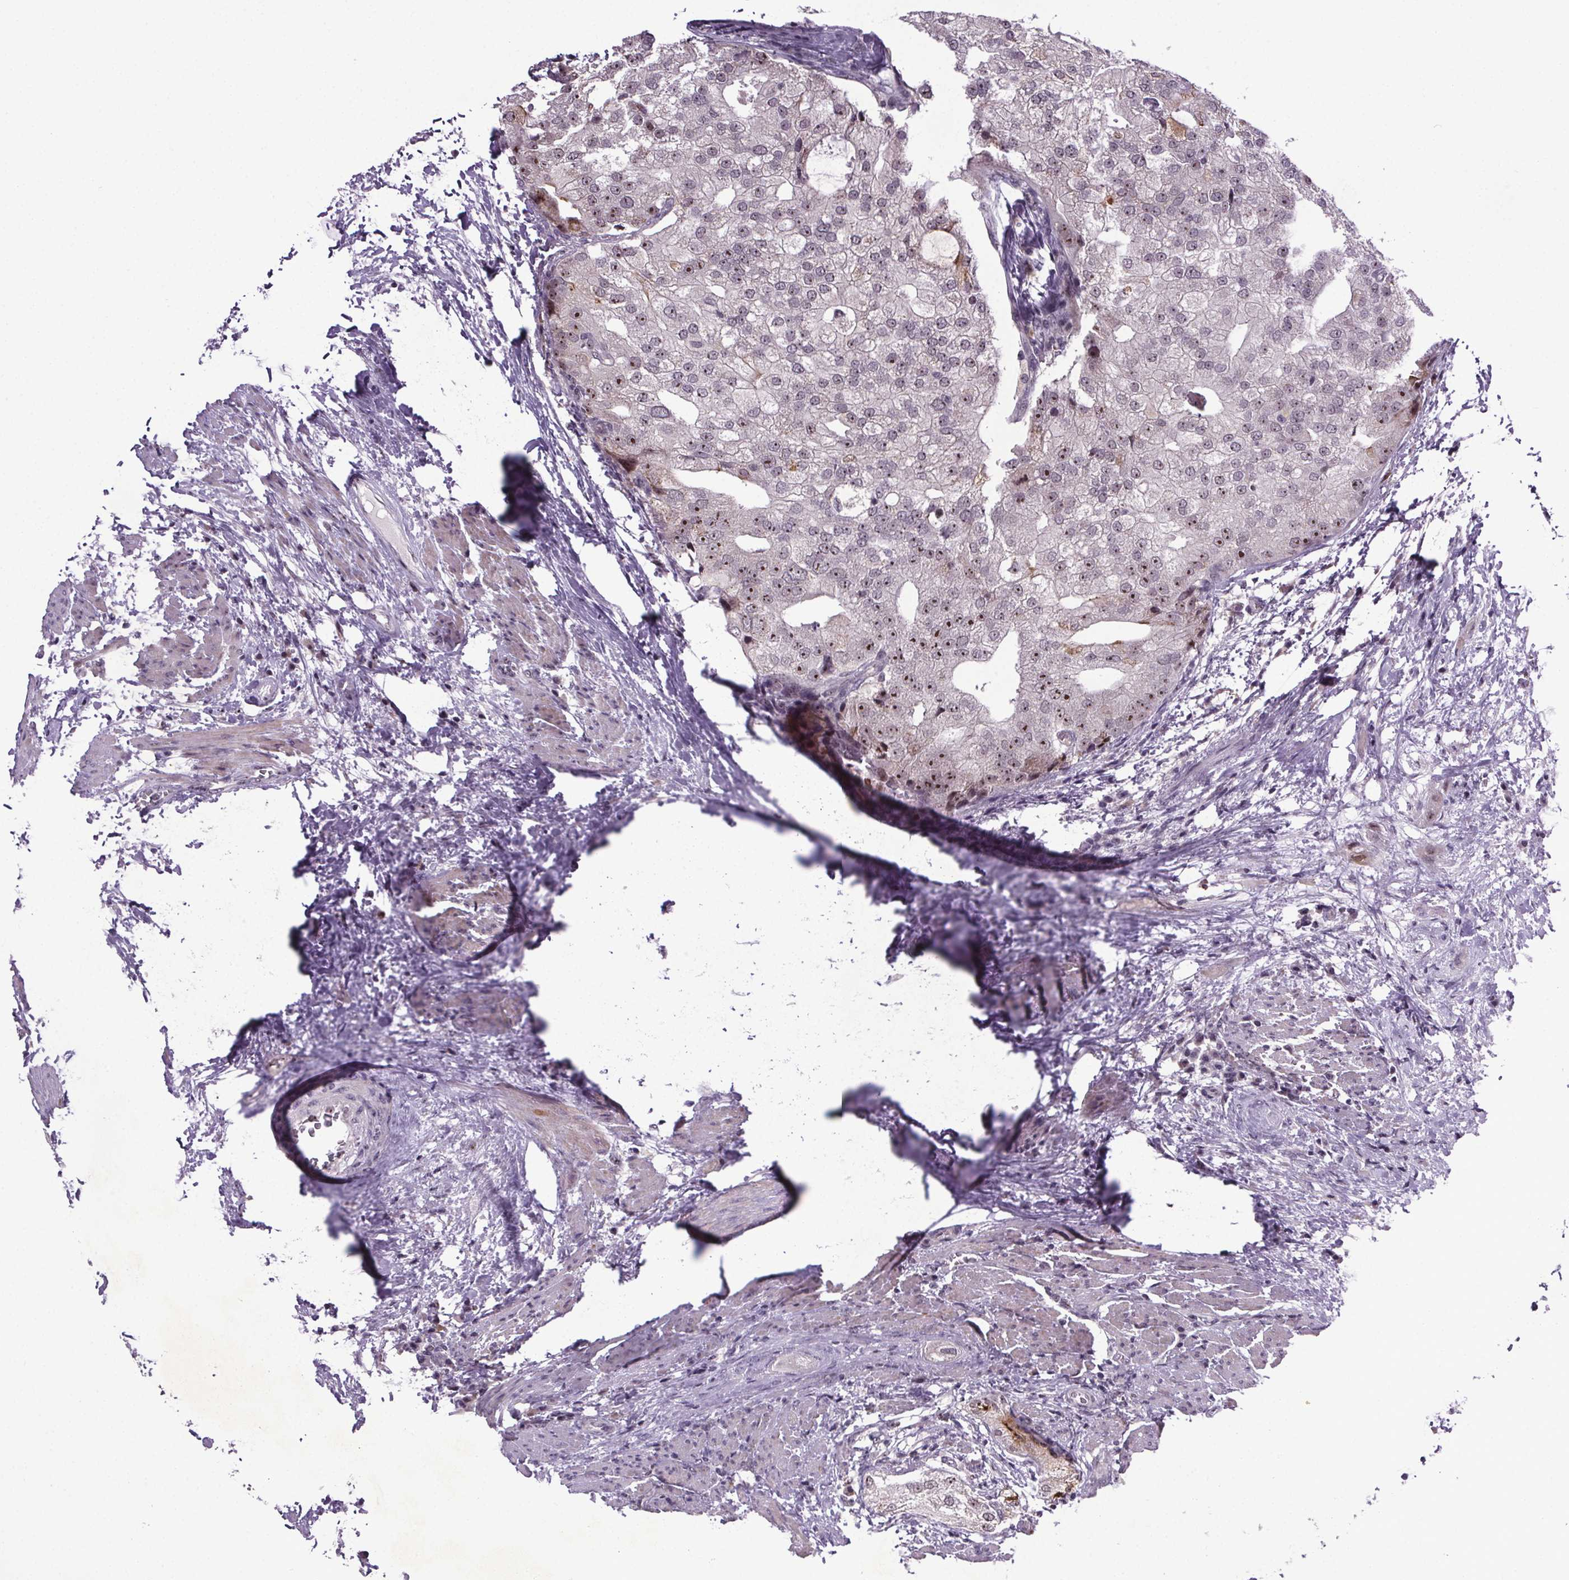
{"staining": {"intensity": "moderate", "quantity": "25%-75%", "location": "nuclear"}, "tissue": "prostate cancer", "cell_type": "Tumor cells", "image_type": "cancer", "snomed": [{"axis": "morphology", "description": "Adenocarcinoma, High grade"}, {"axis": "topography", "description": "Prostate"}], "caption": "Immunohistochemical staining of prostate high-grade adenocarcinoma exhibits medium levels of moderate nuclear positivity in approximately 25%-75% of tumor cells.", "gene": "ATMIN", "patient": {"sex": "male", "age": 70}}